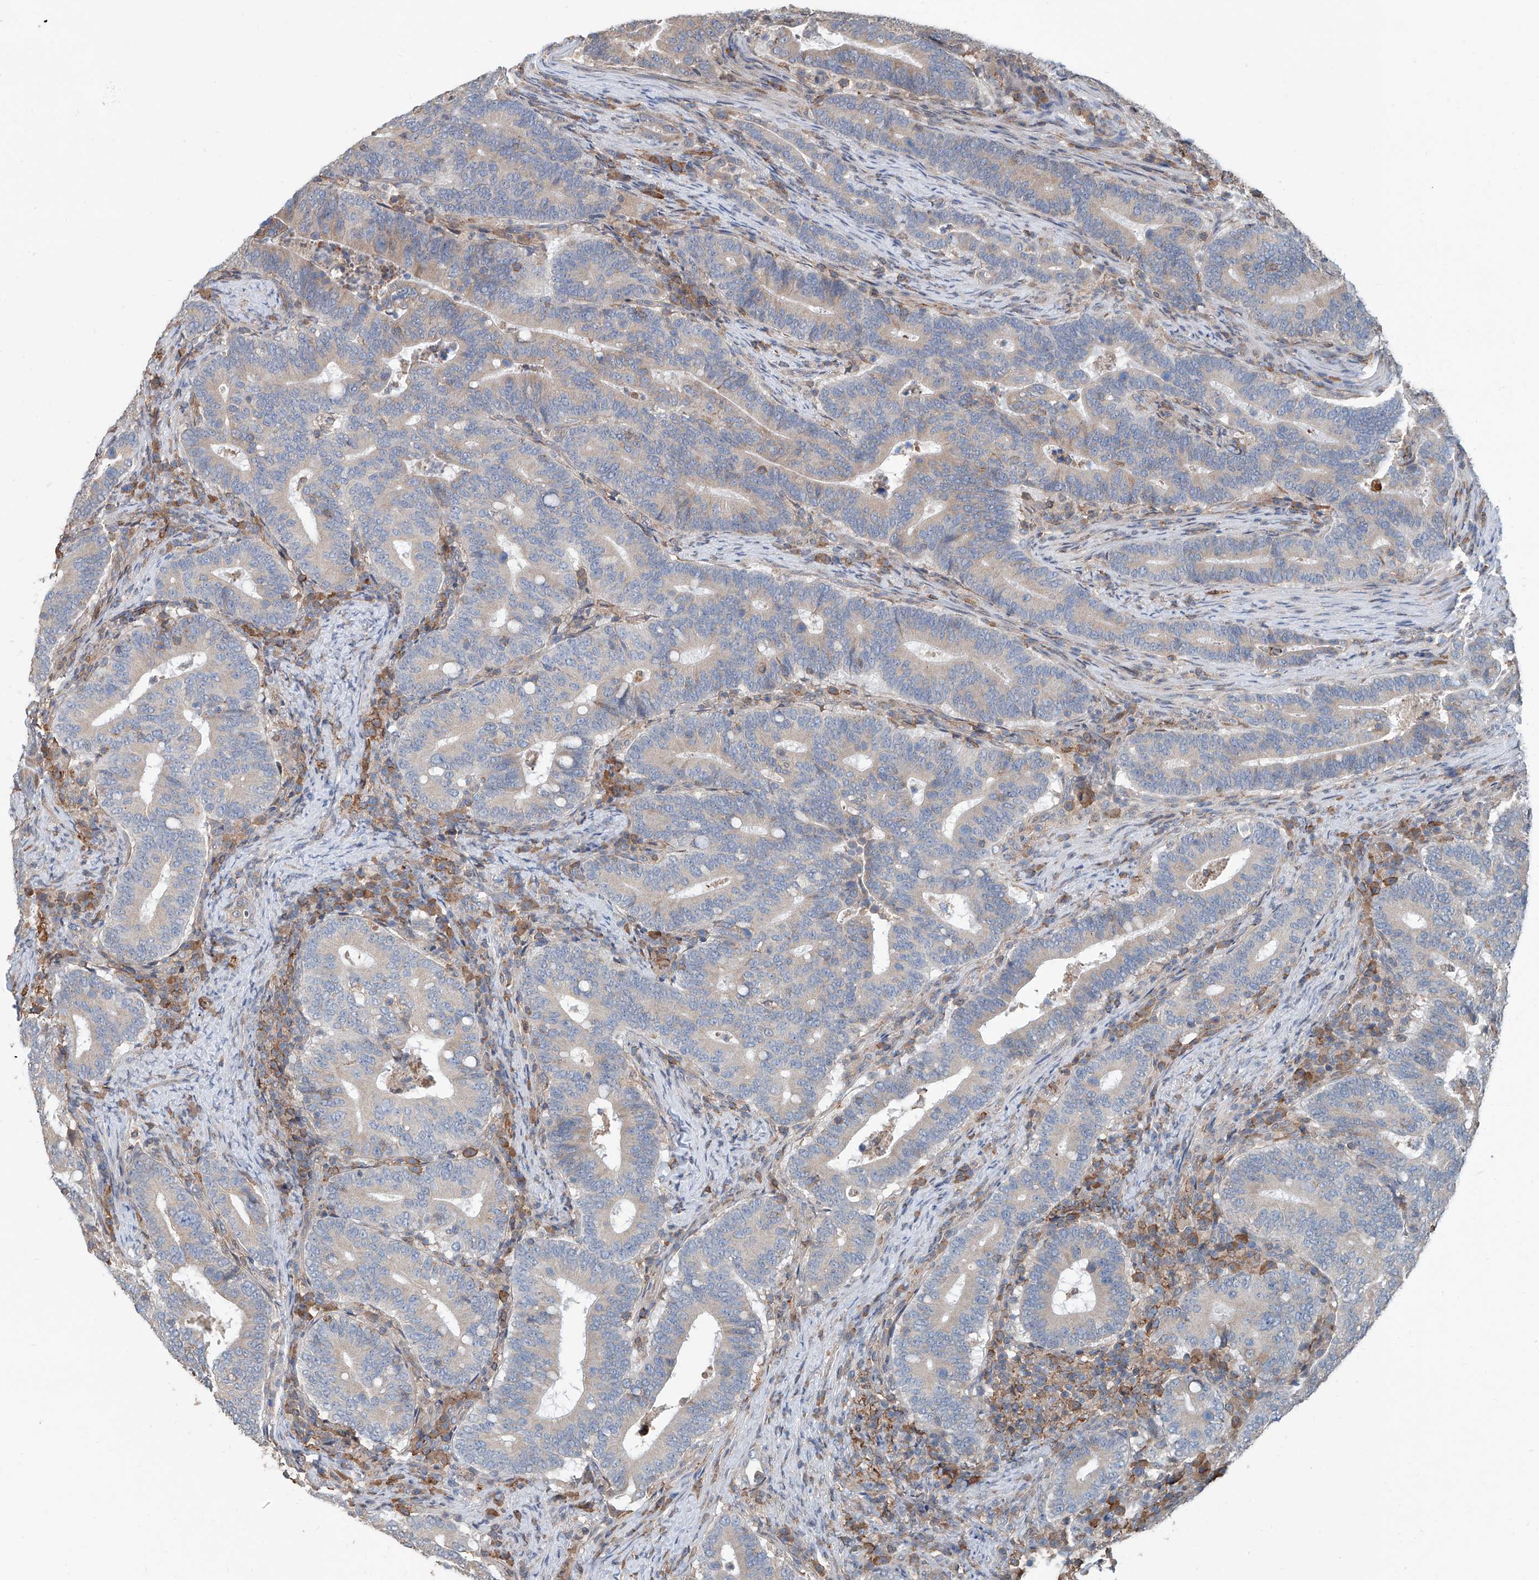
{"staining": {"intensity": "weak", "quantity": "<25%", "location": "cytoplasmic/membranous"}, "tissue": "colorectal cancer", "cell_type": "Tumor cells", "image_type": "cancer", "snomed": [{"axis": "morphology", "description": "Adenocarcinoma, NOS"}, {"axis": "topography", "description": "Colon"}], "caption": "Immunohistochemistry image of neoplastic tissue: colorectal adenocarcinoma stained with DAB exhibits no significant protein expression in tumor cells. (DAB immunohistochemistry visualized using brightfield microscopy, high magnification).", "gene": "KCNK10", "patient": {"sex": "female", "age": 66}}